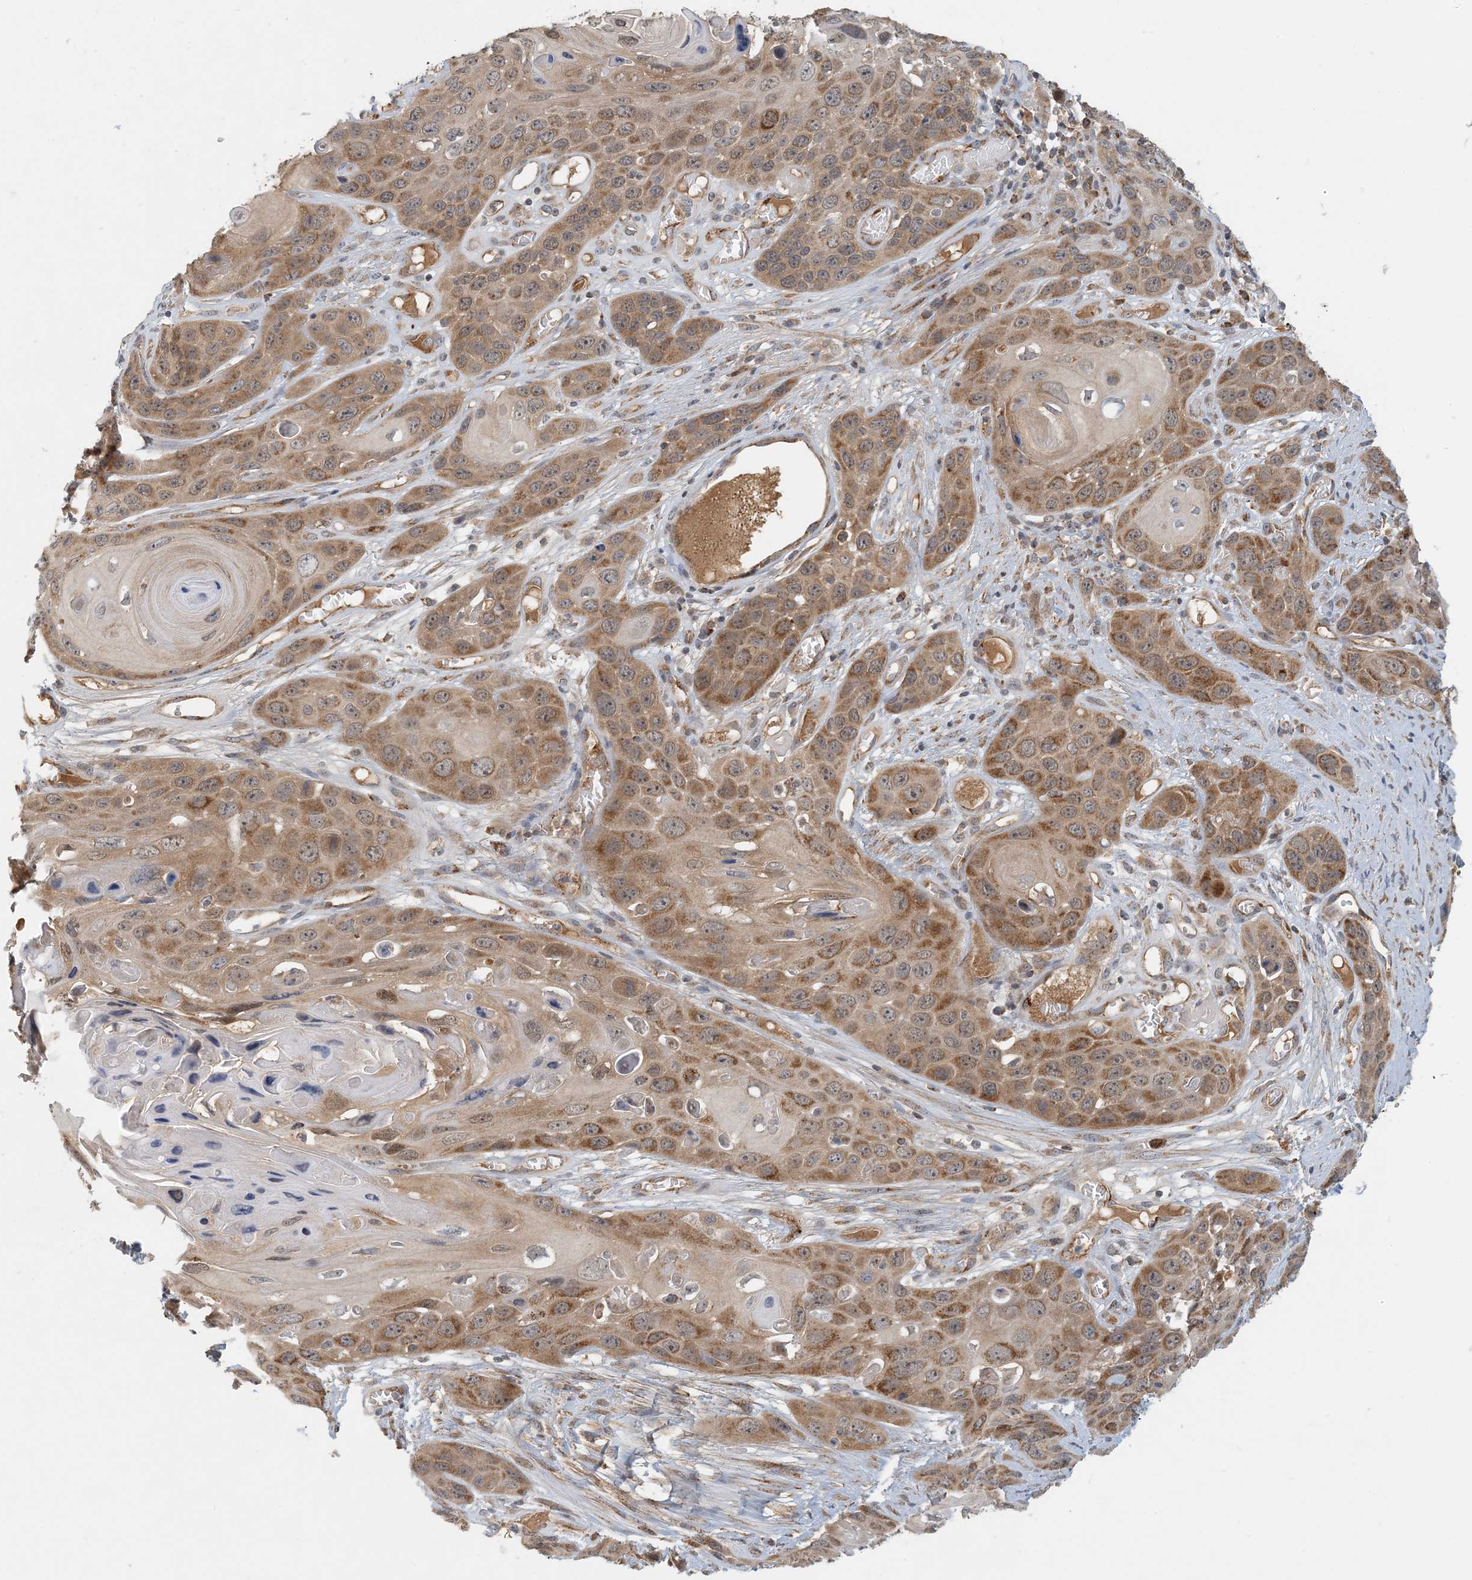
{"staining": {"intensity": "moderate", "quantity": ">75%", "location": "cytoplasmic/membranous"}, "tissue": "skin cancer", "cell_type": "Tumor cells", "image_type": "cancer", "snomed": [{"axis": "morphology", "description": "Squamous cell carcinoma, NOS"}, {"axis": "topography", "description": "Skin"}], "caption": "Protein positivity by immunohistochemistry (IHC) demonstrates moderate cytoplasmic/membranous staining in about >75% of tumor cells in skin cancer (squamous cell carcinoma).", "gene": "ZBTB3", "patient": {"sex": "male", "age": 55}}